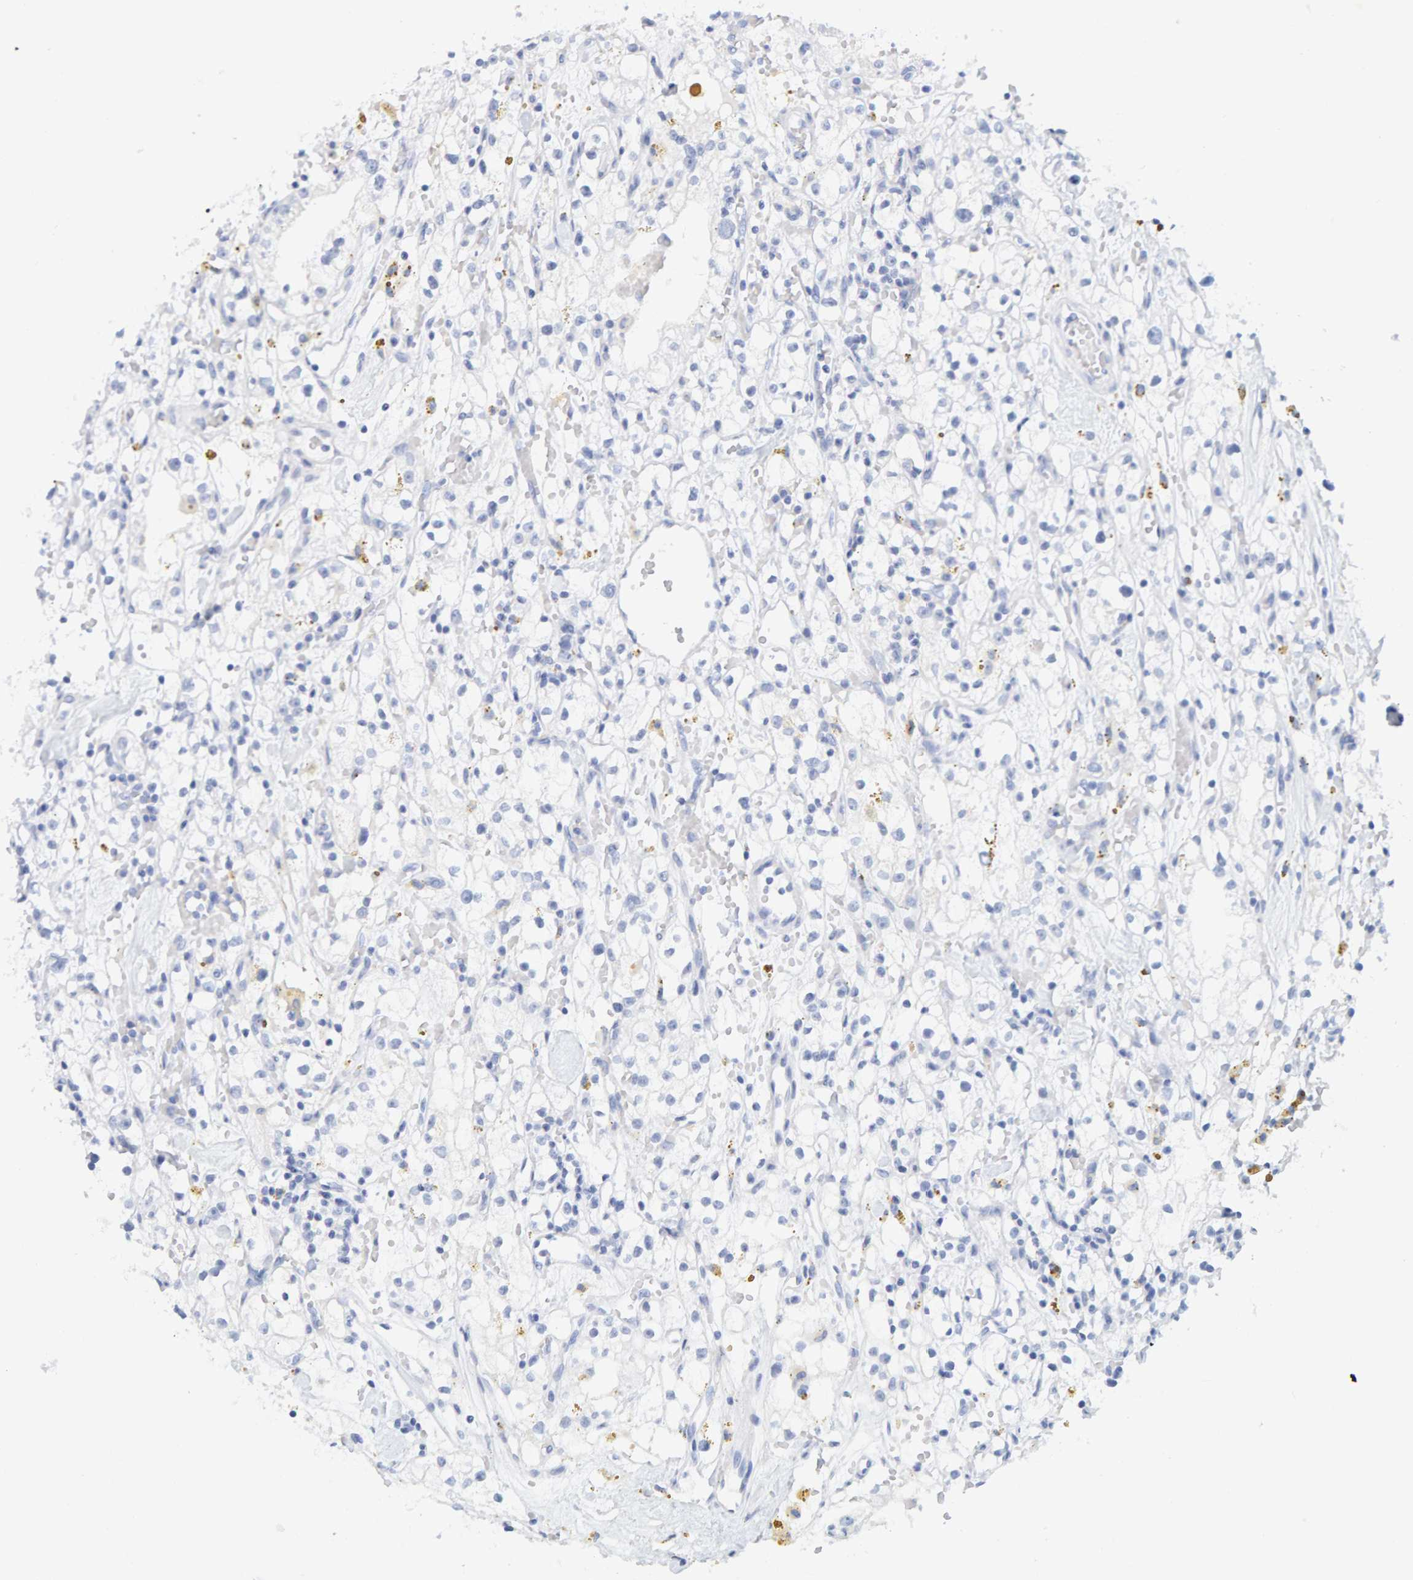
{"staining": {"intensity": "negative", "quantity": "none", "location": "none"}, "tissue": "renal cancer", "cell_type": "Tumor cells", "image_type": "cancer", "snomed": [{"axis": "morphology", "description": "Adenocarcinoma, NOS"}, {"axis": "topography", "description": "Kidney"}], "caption": "This is an immunohistochemistry (IHC) micrograph of human adenocarcinoma (renal). There is no staining in tumor cells.", "gene": "SFTPC", "patient": {"sex": "male", "age": 56}}